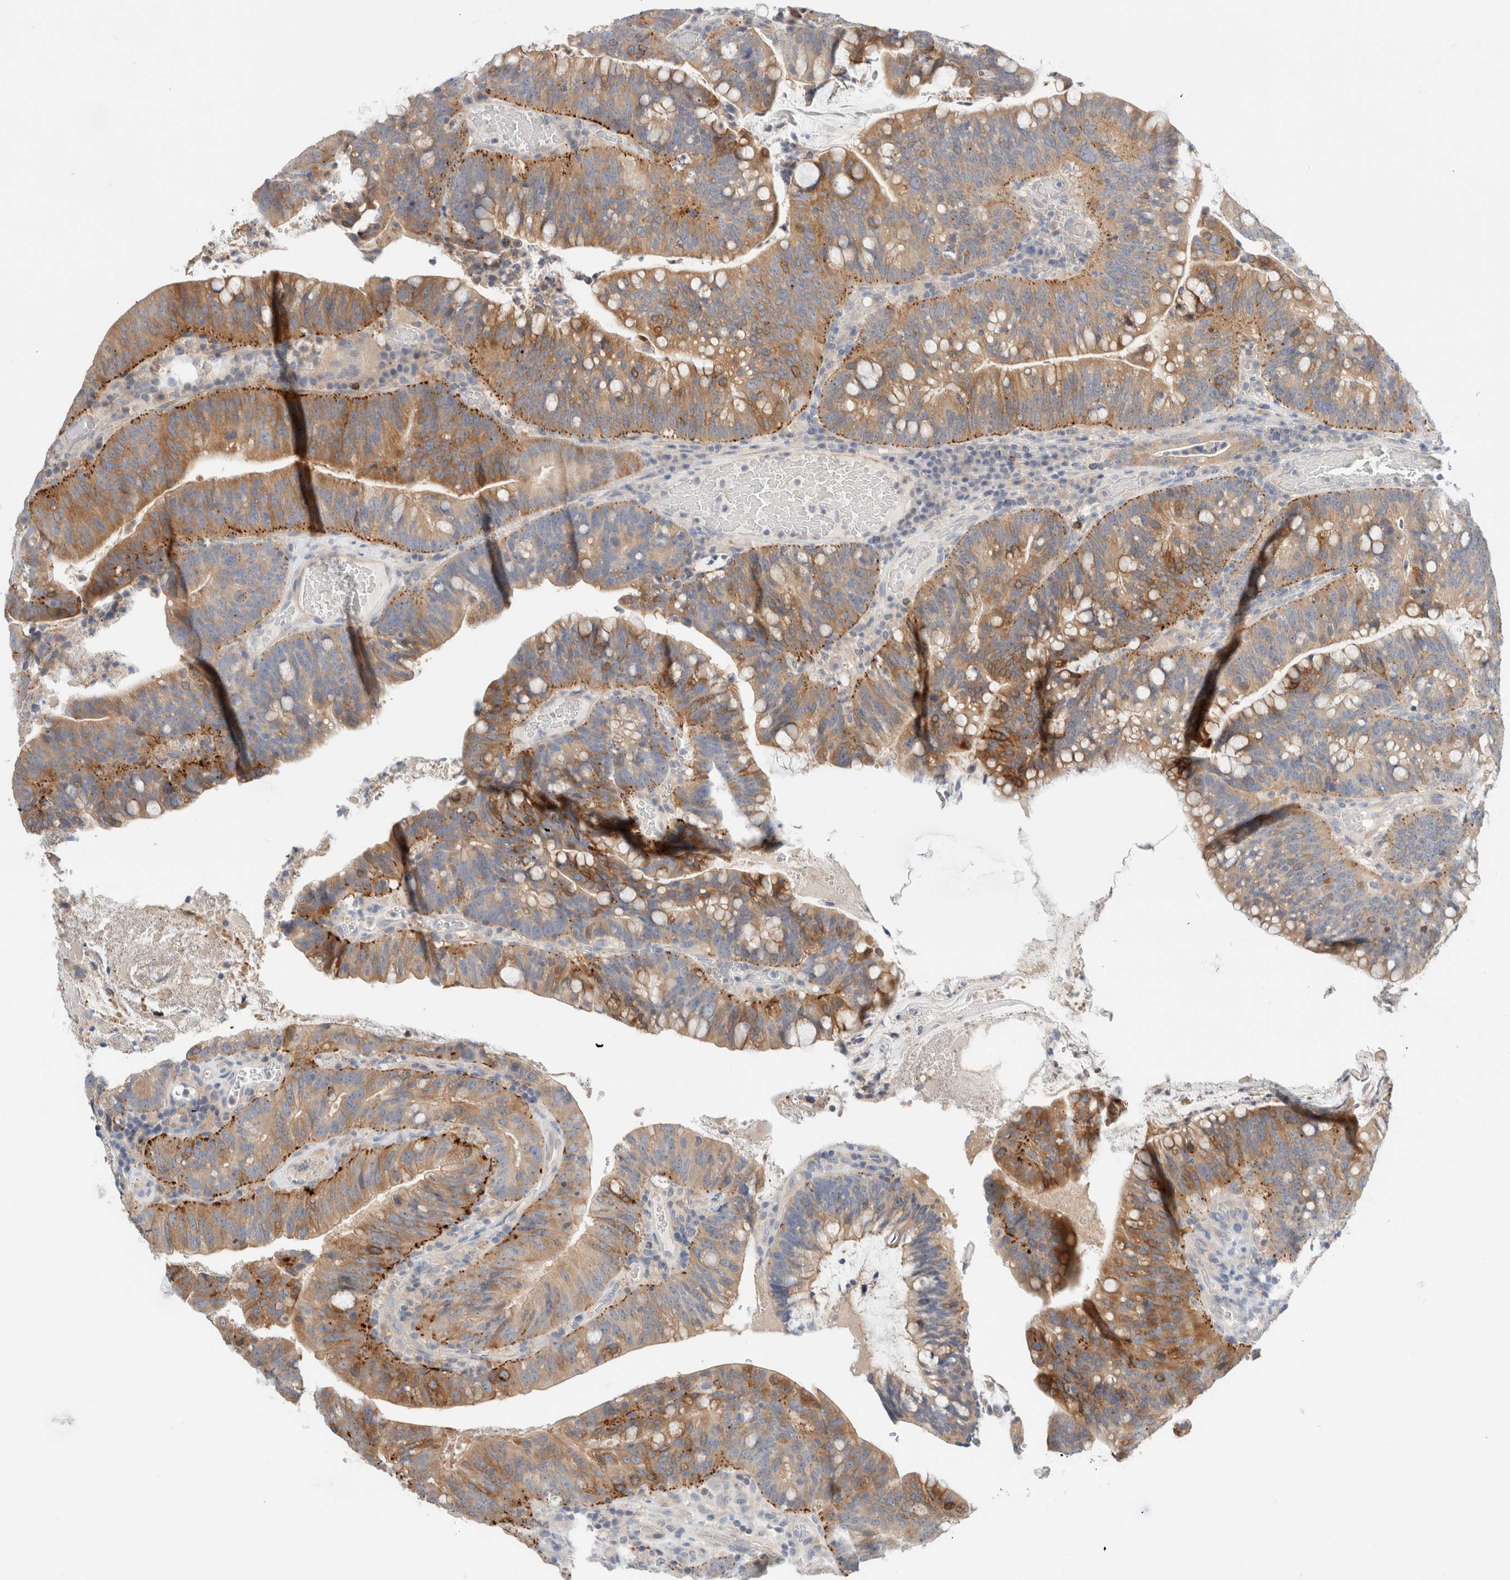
{"staining": {"intensity": "moderate", "quantity": "25%-75%", "location": "cytoplasmic/membranous"}, "tissue": "colorectal cancer", "cell_type": "Tumor cells", "image_type": "cancer", "snomed": [{"axis": "morphology", "description": "Adenocarcinoma, NOS"}, {"axis": "topography", "description": "Colon"}], "caption": "Brown immunohistochemical staining in human colorectal cancer (adenocarcinoma) shows moderate cytoplasmic/membranous staining in about 25%-75% of tumor cells. Nuclei are stained in blue.", "gene": "SDR16C5", "patient": {"sex": "female", "age": 66}}